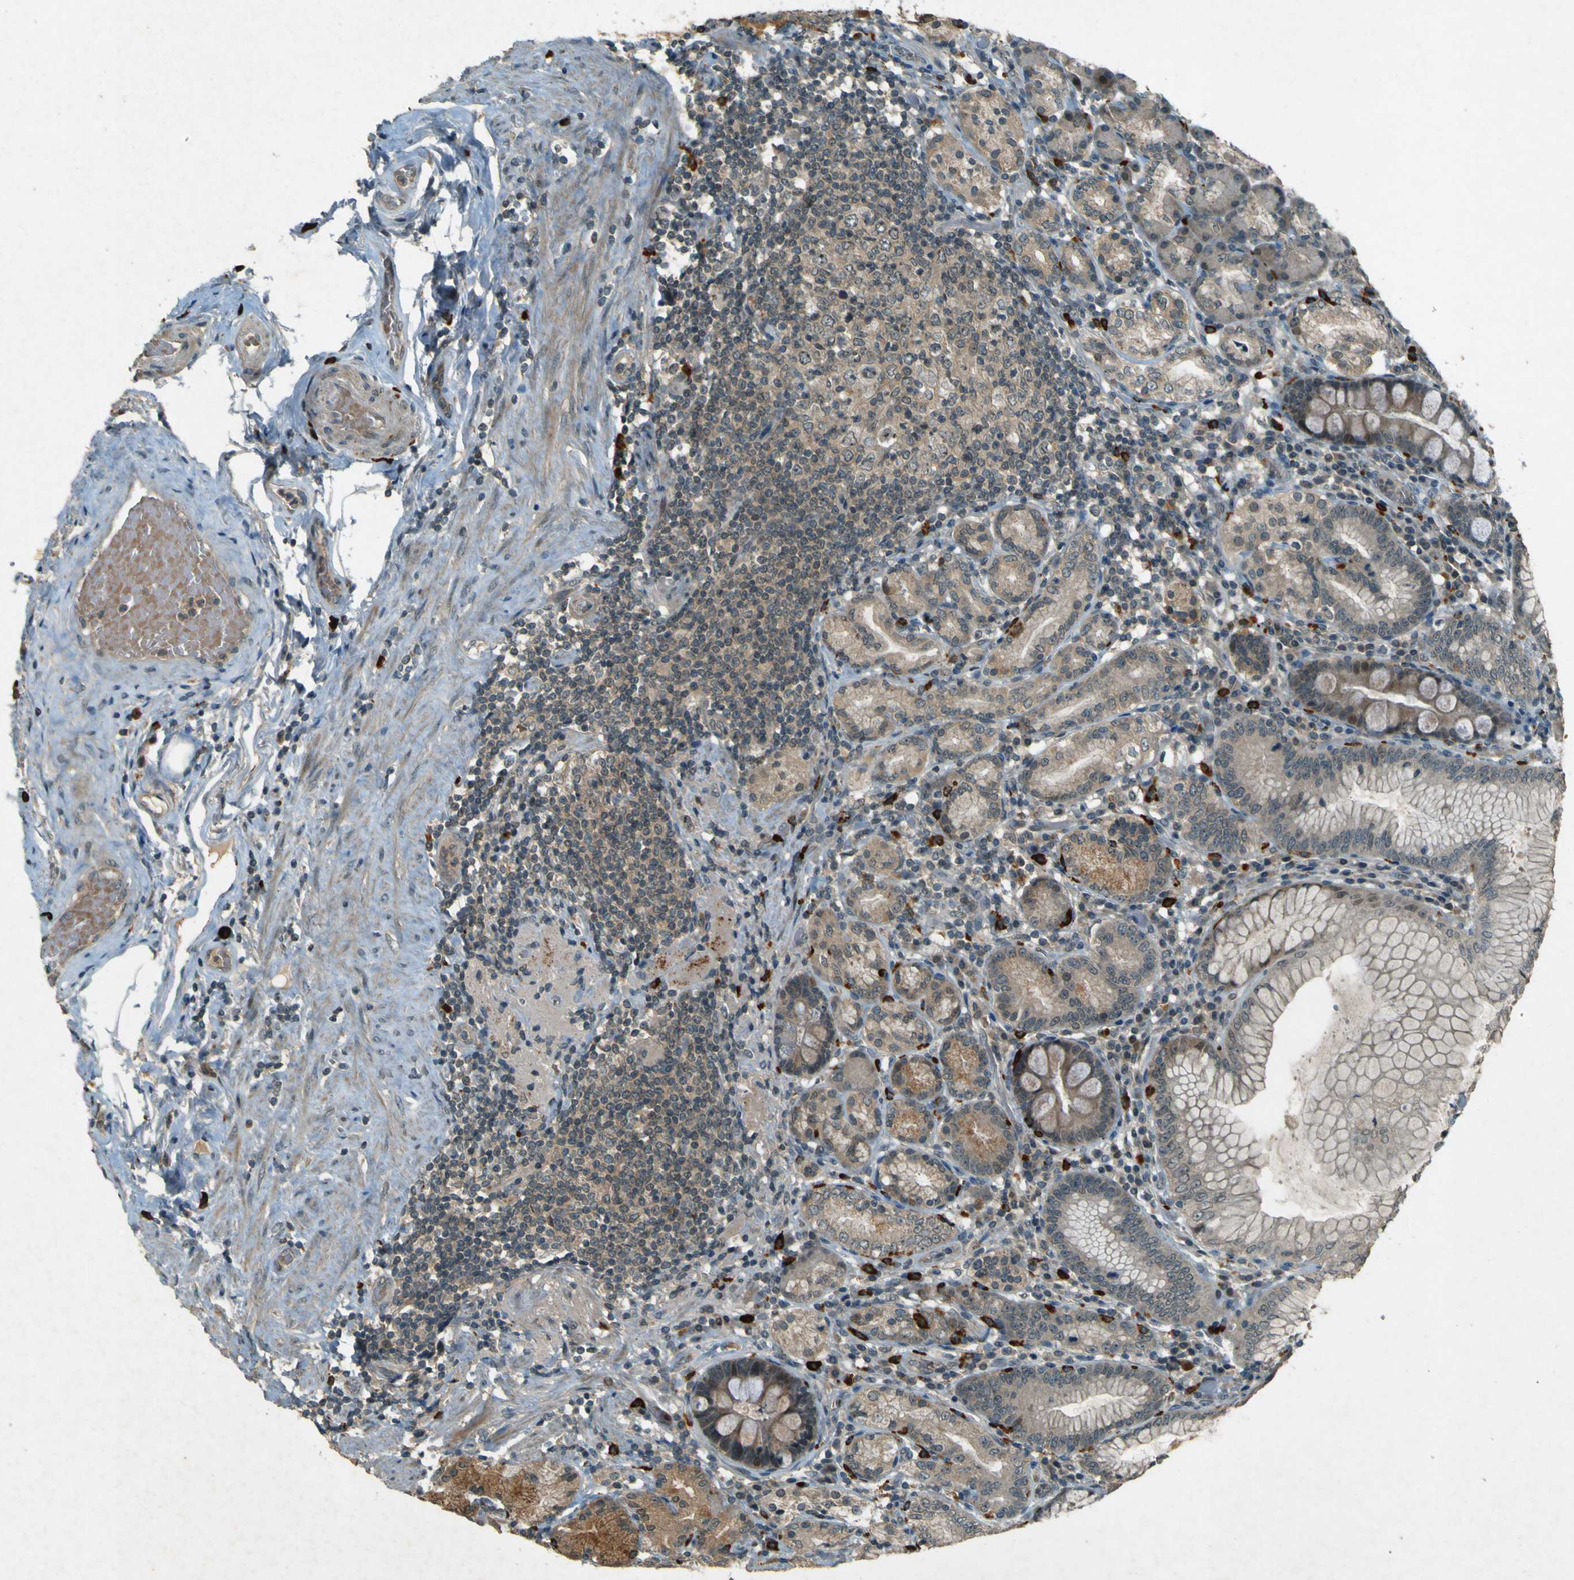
{"staining": {"intensity": "moderate", "quantity": "25%-75%", "location": "cytoplasmic/membranous"}, "tissue": "stomach", "cell_type": "Glandular cells", "image_type": "normal", "snomed": [{"axis": "morphology", "description": "Normal tissue, NOS"}, {"axis": "topography", "description": "Stomach, lower"}], "caption": "Normal stomach demonstrates moderate cytoplasmic/membranous expression in approximately 25%-75% of glandular cells (DAB IHC with brightfield microscopy, high magnification)..", "gene": "MPDZ", "patient": {"sex": "female", "age": 76}}